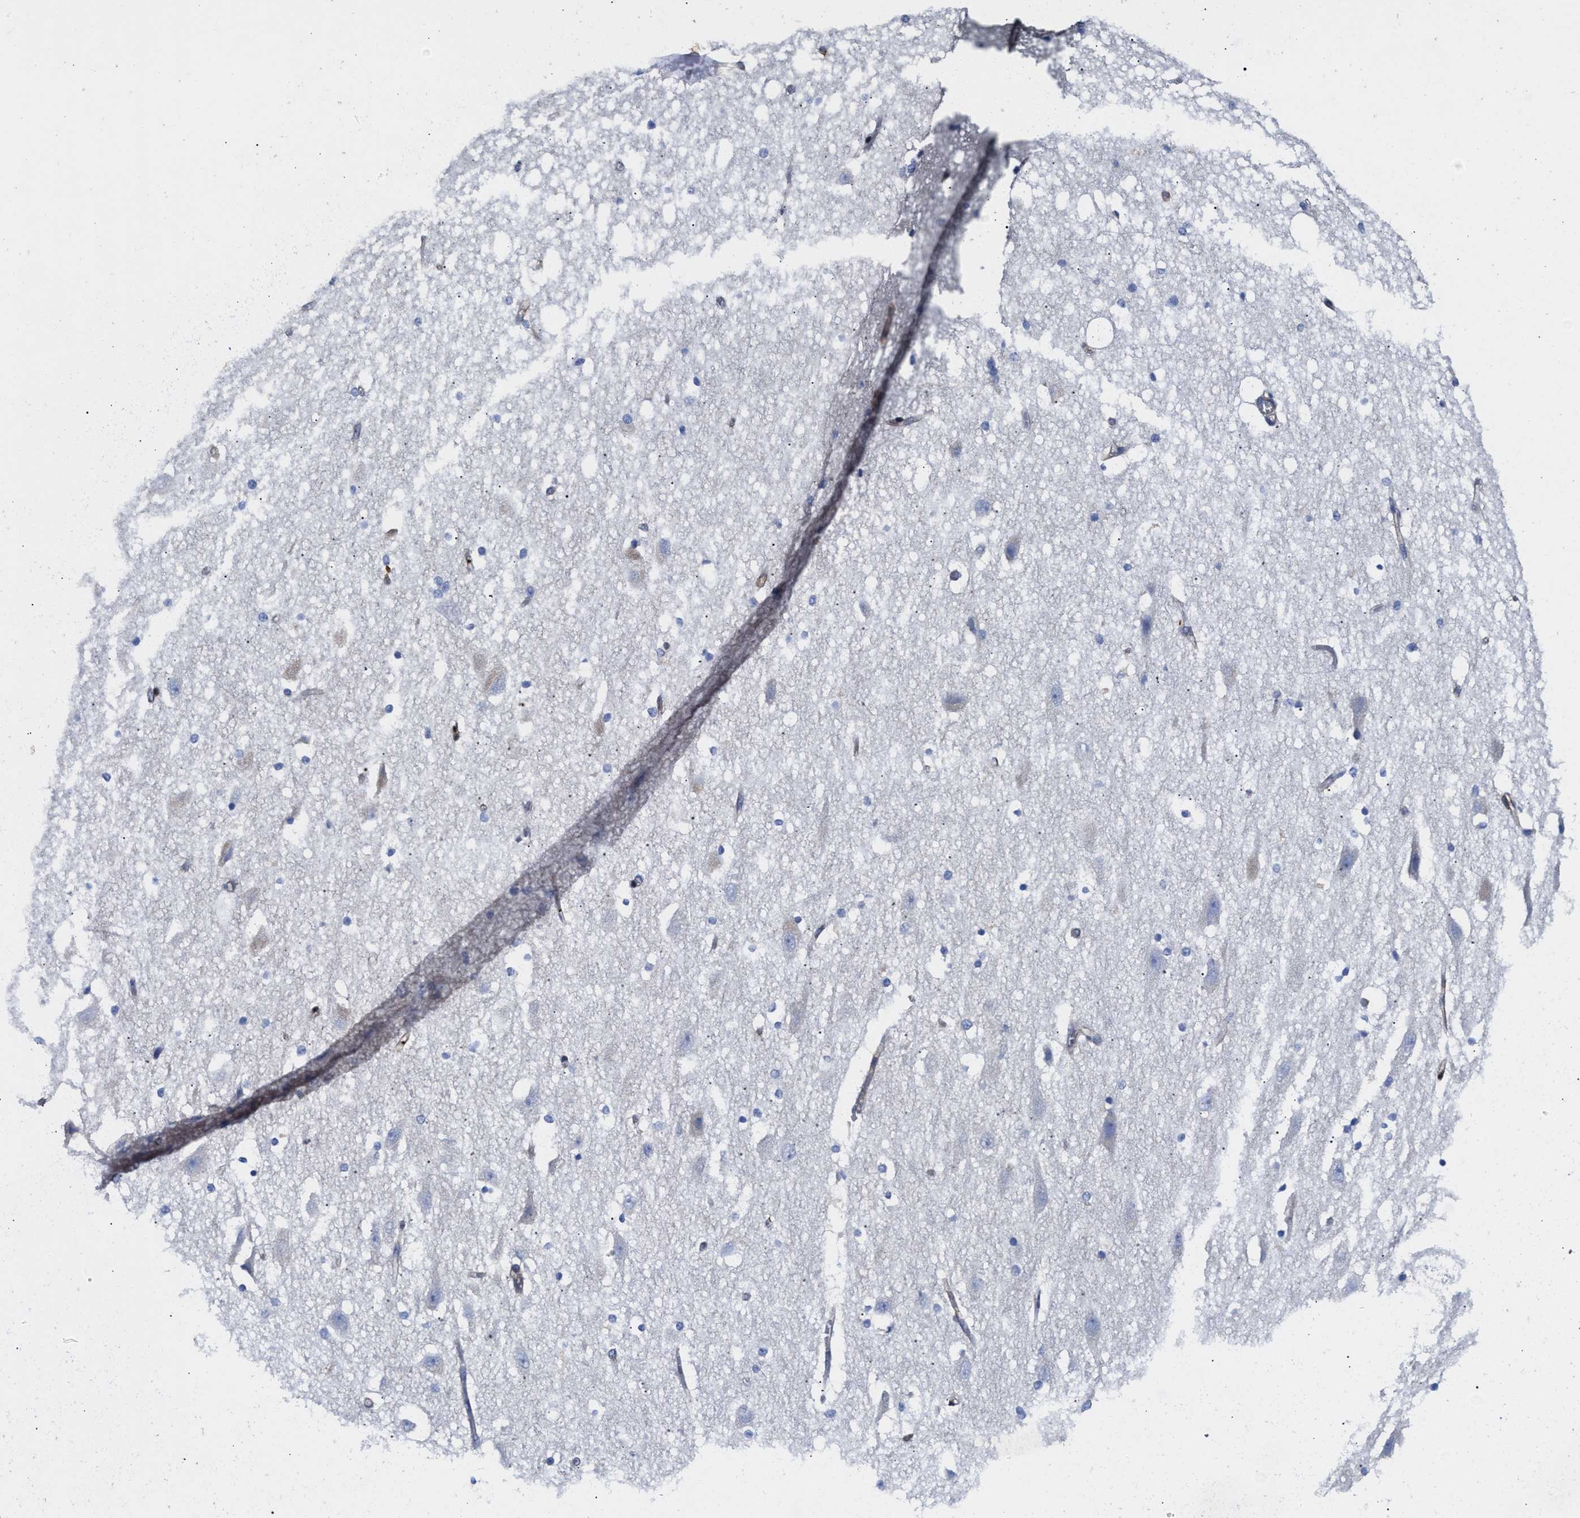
{"staining": {"intensity": "negative", "quantity": "none", "location": "none"}, "tissue": "hippocampus", "cell_type": "Glial cells", "image_type": "normal", "snomed": [{"axis": "morphology", "description": "Normal tissue, NOS"}, {"axis": "topography", "description": "Hippocampus"}], "caption": "This histopathology image is of unremarkable hippocampus stained with IHC to label a protein in brown with the nuclei are counter-stained blue. There is no positivity in glial cells. (DAB IHC visualized using brightfield microscopy, high magnification).", "gene": "HS3ST5", "patient": {"sex": "female", "age": 19}}